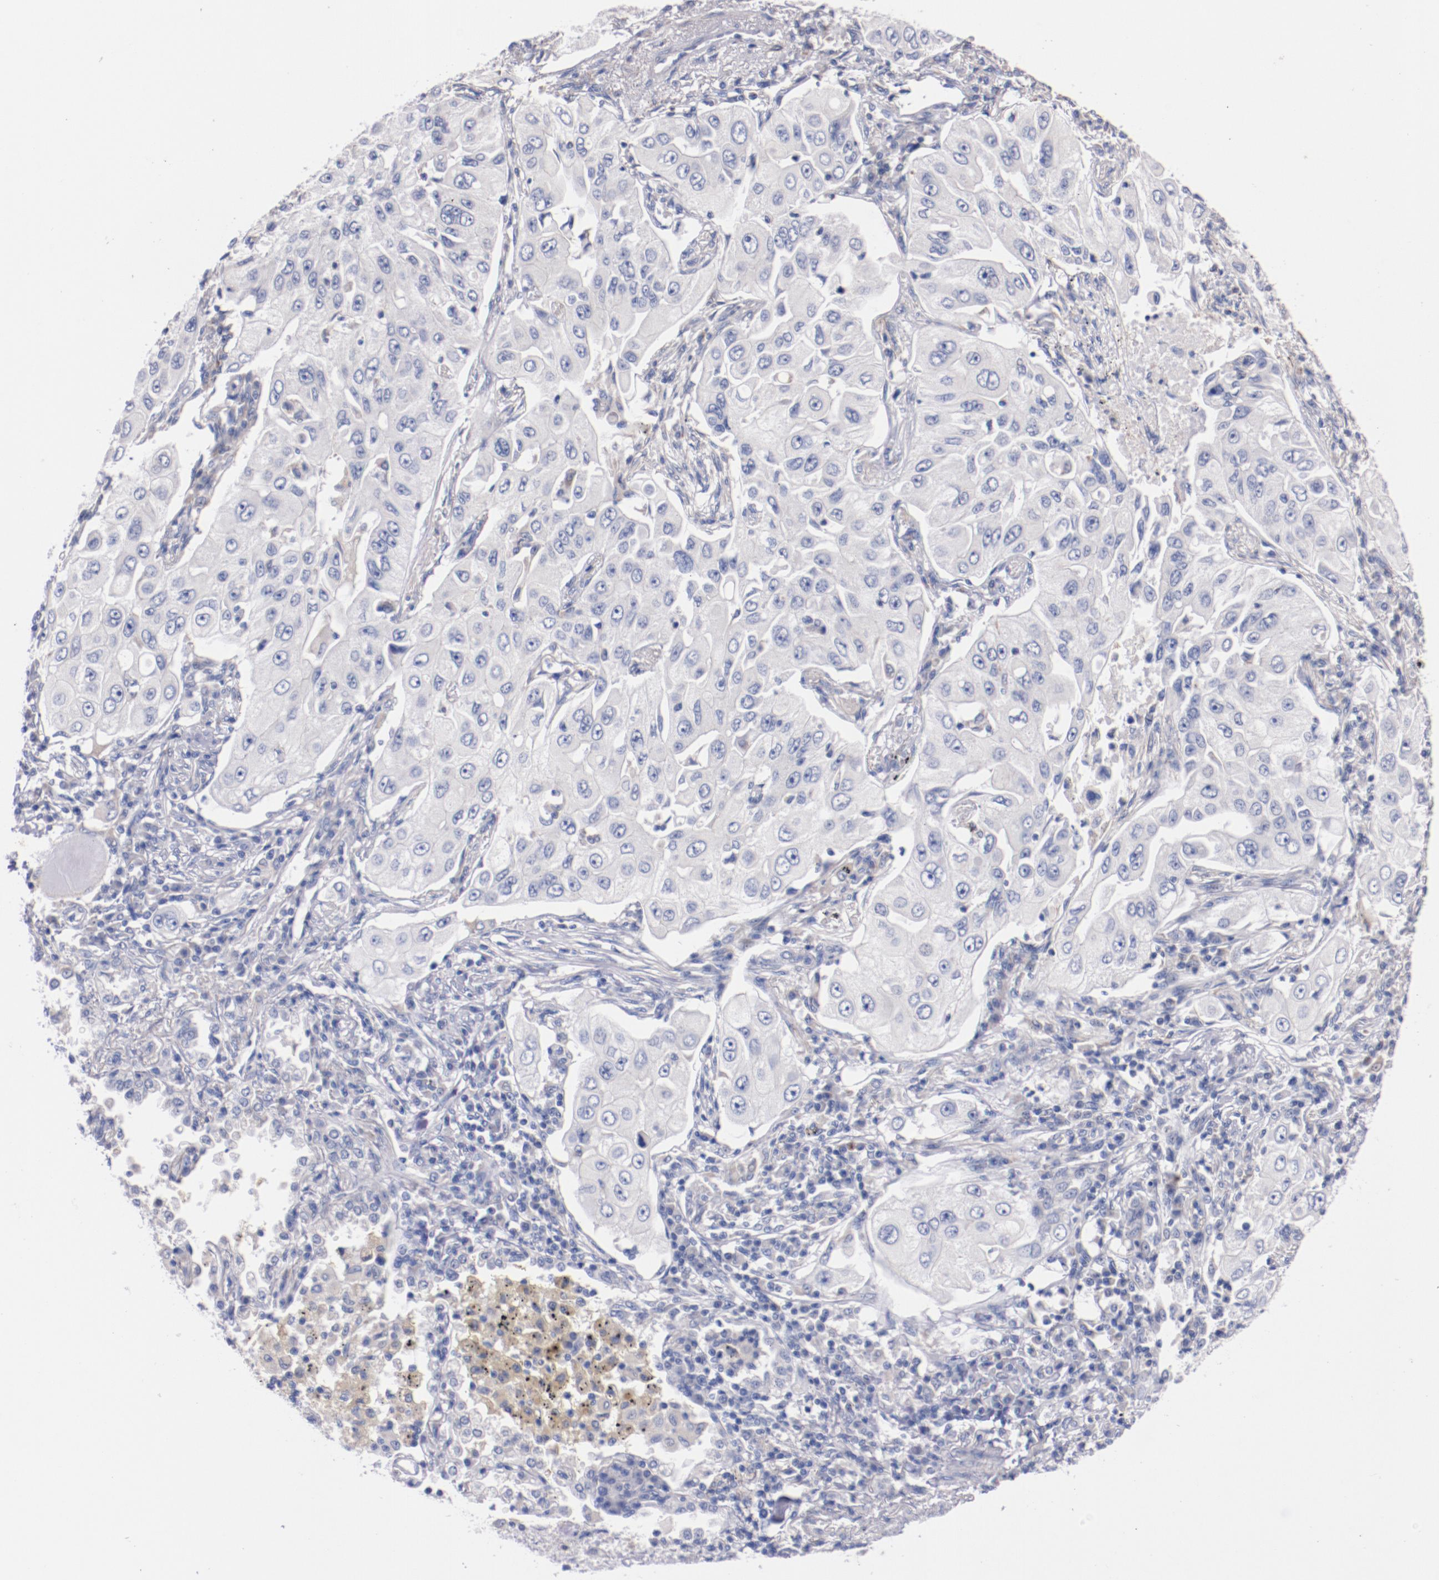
{"staining": {"intensity": "negative", "quantity": "none", "location": "none"}, "tissue": "lung cancer", "cell_type": "Tumor cells", "image_type": "cancer", "snomed": [{"axis": "morphology", "description": "Adenocarcinoma, NOS"}, {"axis": "topography", "description": "Lung"}], "caption": "DAB (3,3'-diaminobenzidine) immunohistochemical staining of human lung adenocarcinoma displays no significant expression in tumor cells.", "gene": "CNTNAP2", "patient": {"sex": "male", "age": 84}}